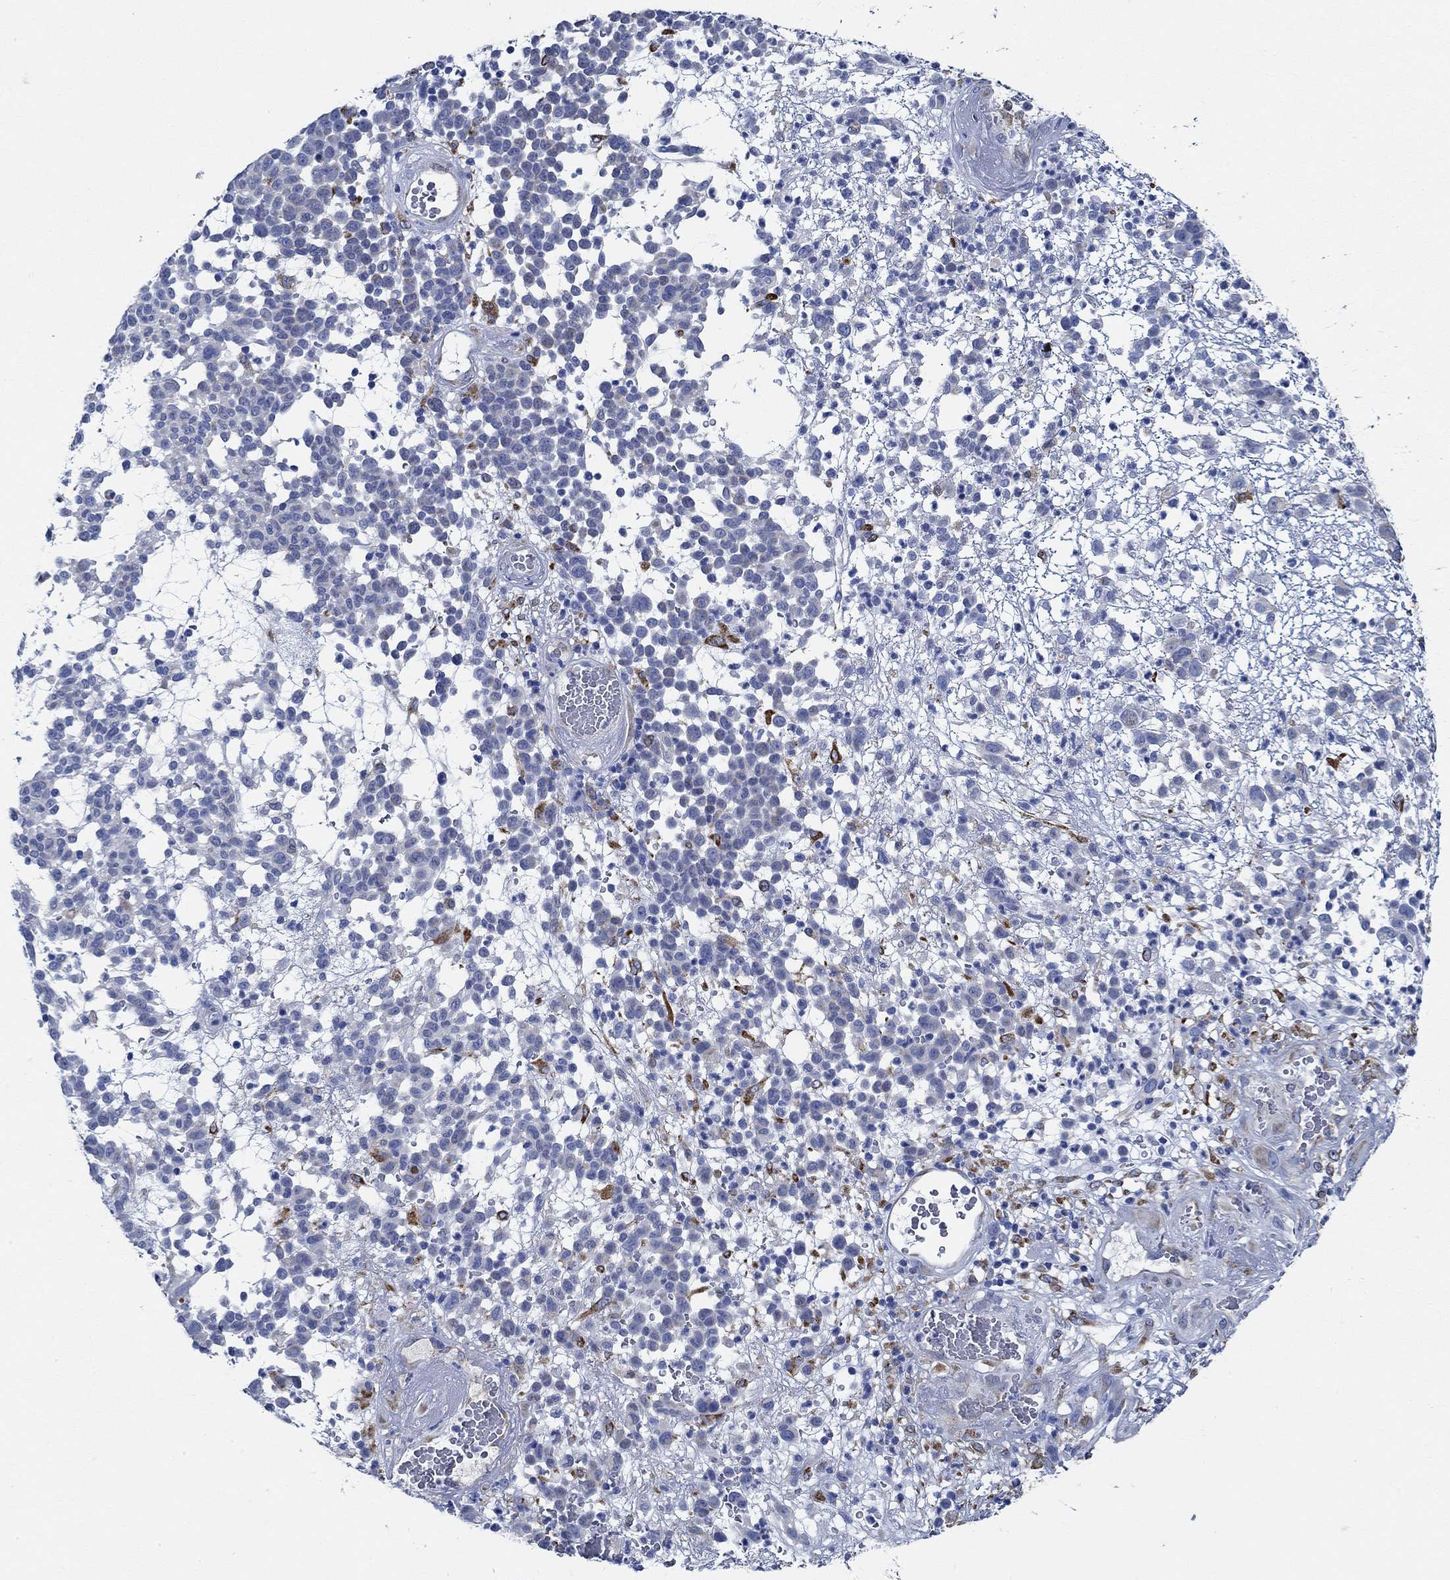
{"staining": {"intensity": "negative", "quantity": "none", "location": "none"}, "tissue": "melanoma", "cell_type": "Tumor cells", "image_type": "cancer", "snomed": [{"axis": "morphology", "description": "Malignant melanoma, NOS"}, {"axis": "topography", "description": "Skin"}], "caption": "Photomicrograph shows no protein staining in tumor cells of malignant melanoma tissue. The staining was performed using DAB (3,3'-diaminobenzidine) to visualize the protein expression in brown, while the nuclei were stained in blue with hematoxylin (Magnification: 20x).", "gene": "HECW2", "patient": {"sex": "male", "age": 59}}